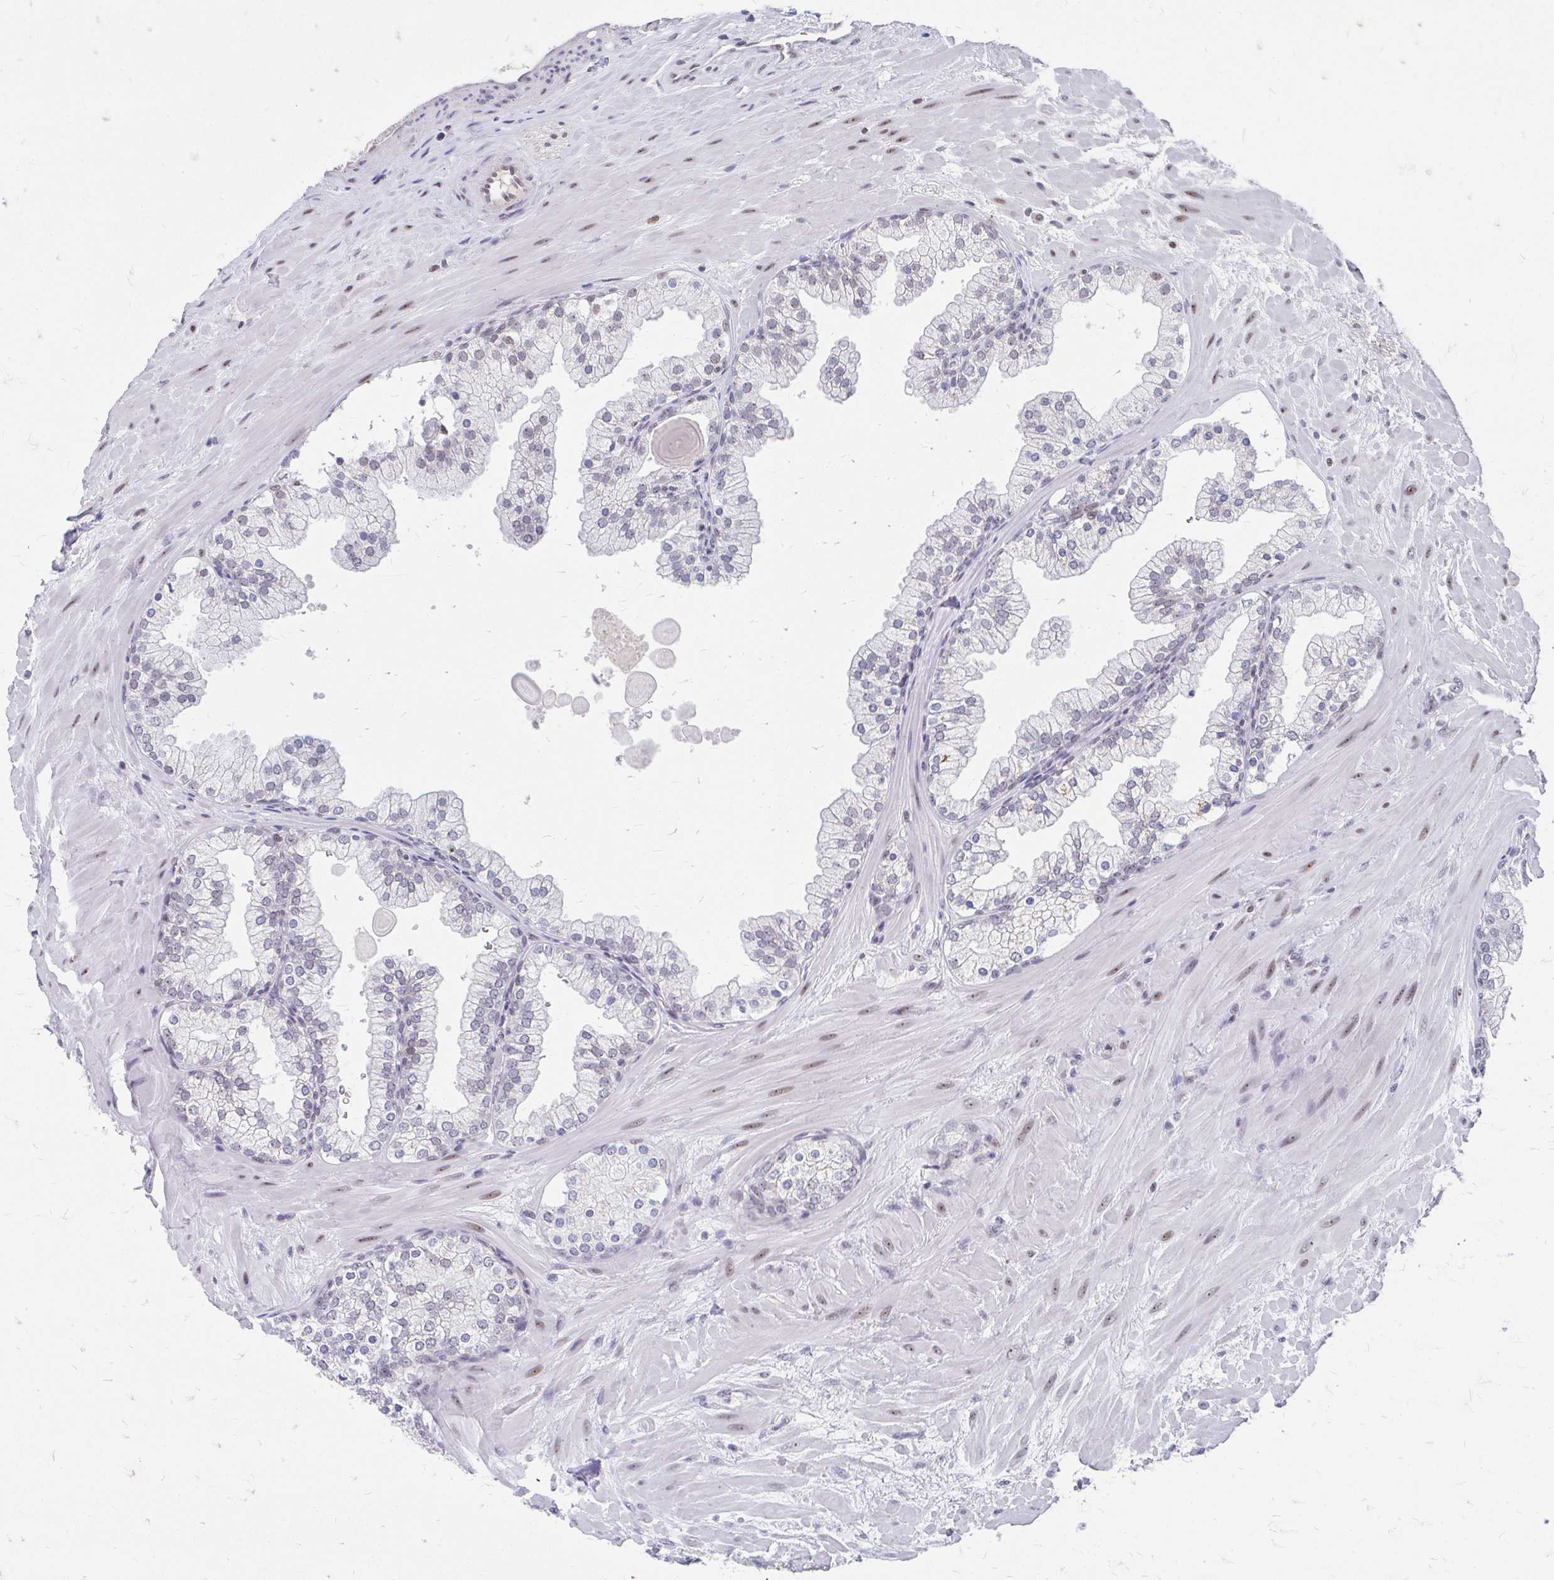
{"staining": {"intensity": "weak", "quantity": "<25%", "location": "nuclear"}, "tissue": "prostate", "cell_type": "Glandular cells", "image_type": "normal", "snomed": [{"axis": "morphology", "description": "Normal tissue, NOS"}, {"axis": "topography", "description": "Prostate"}, {"axis": "topography", "description": "Peripheral nerve tissue"}], "caption": "Glandular cells show no significant positivity in unremarkable prostate. (DAB immunohistochemistry visualized using brightfield microscopy, high magnification).", "gene": "GTF2H1", "patient": {"sex": "male", "age": 61}}